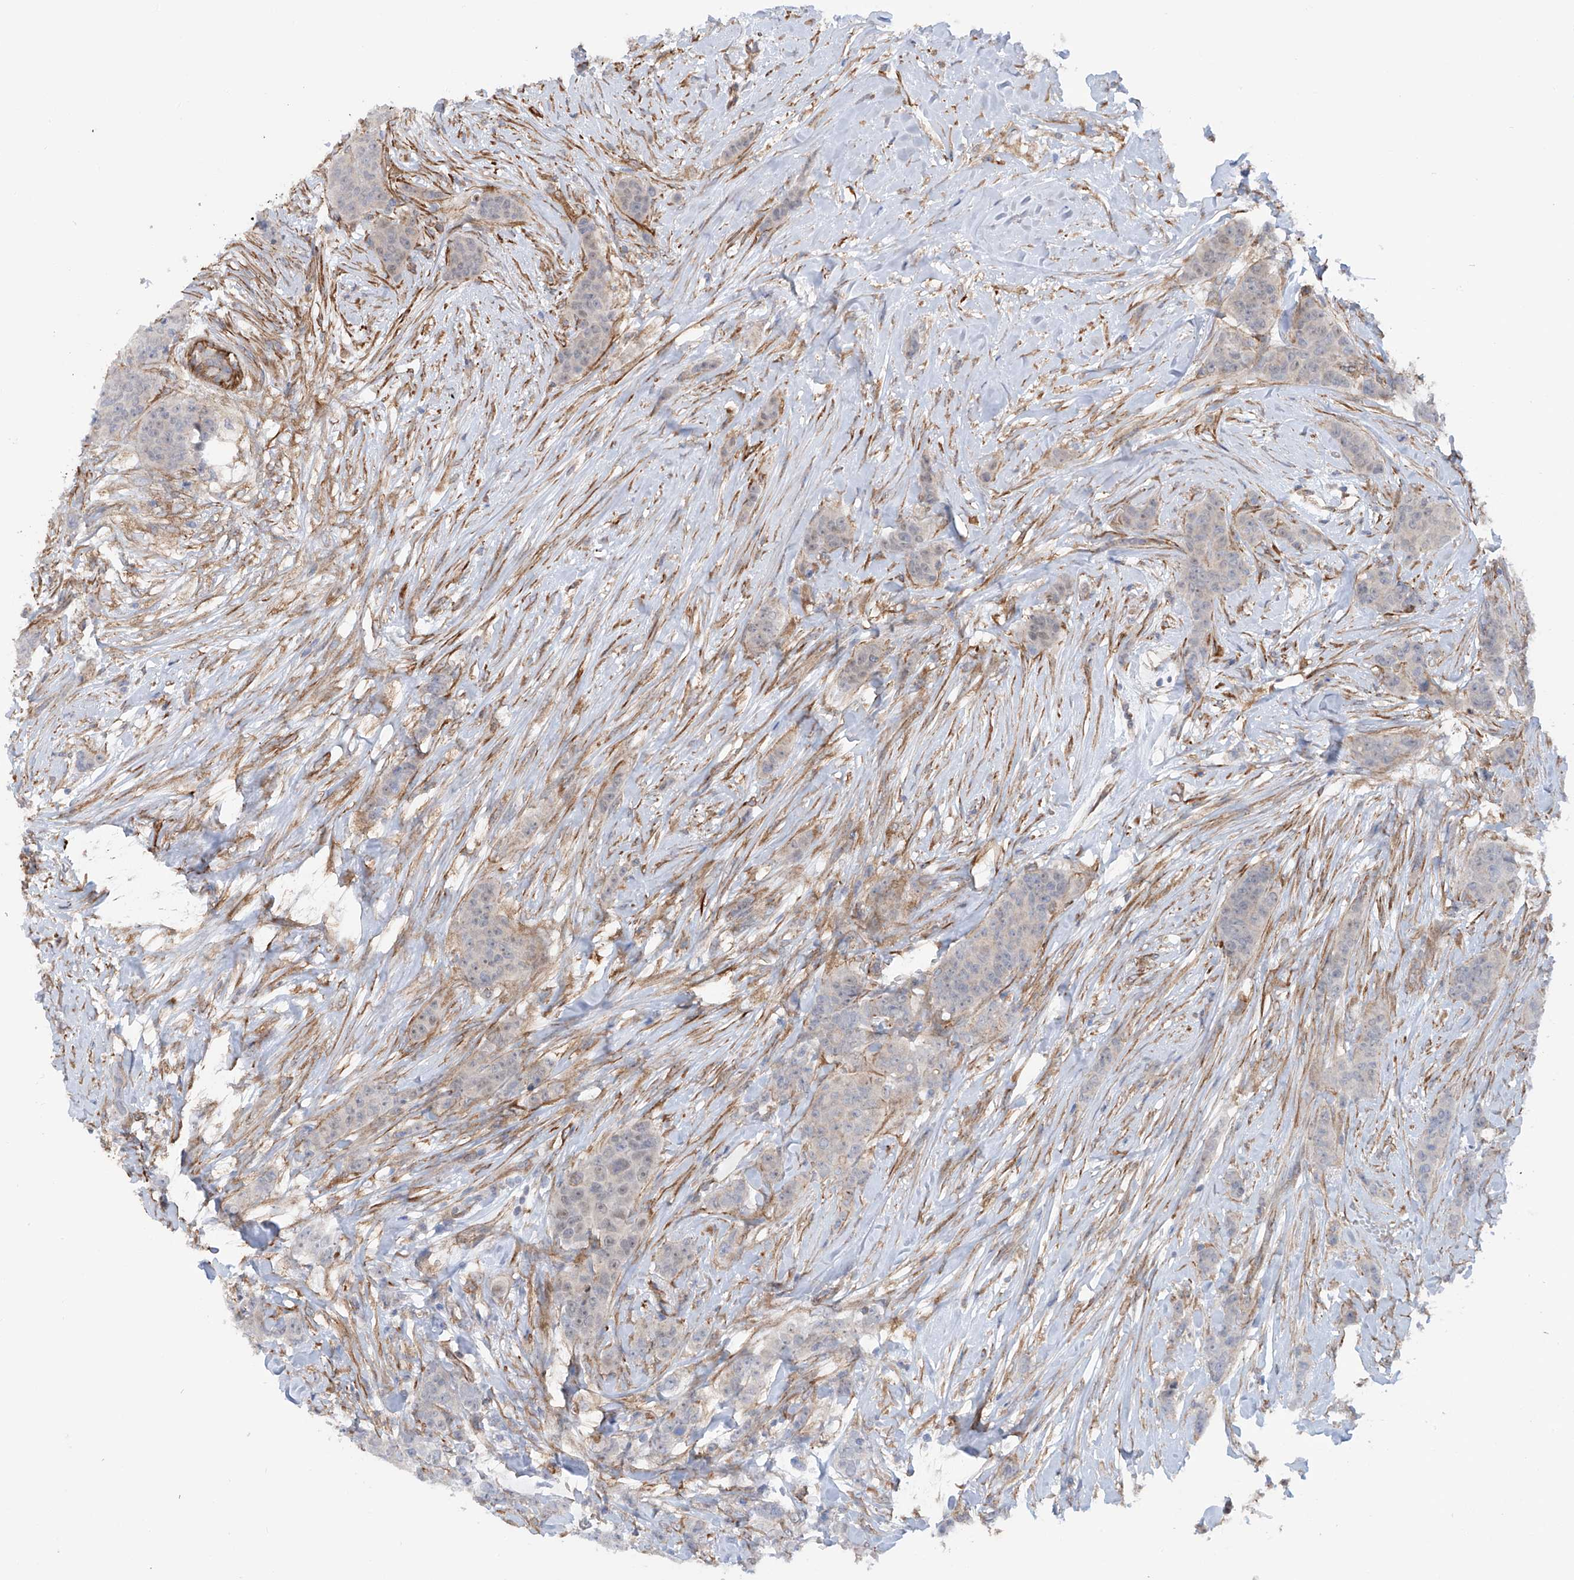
{"staining": {"intensity": "weak", "quantity": "<25%", "location": "cytoplasmic/membranous"}, "tissue": "breast cancer", "cell_type": "Tumor cells", "image_type": "cancer", "snomed": [{"axis": "morphology", "description": "Duct carcinoma"}, {"axis": "topography", "description": "Breast"}], "caption": "An immunohistochemistry (IHC) histopathology image of breast cancer (invasive ductal carcinoma) is shown. There is no staining in tumor cells of breast cancer (invasive ductal carcinoma). The staining was performed using DAB (3,3'-diaminobenzidine) to visualize the protein expression in brown, while the nuclei were stained in blue with hematoxylin (Magnification: 20x).", "gene": "ZNF490", "patient": {"sex": "female", "age": 40}}